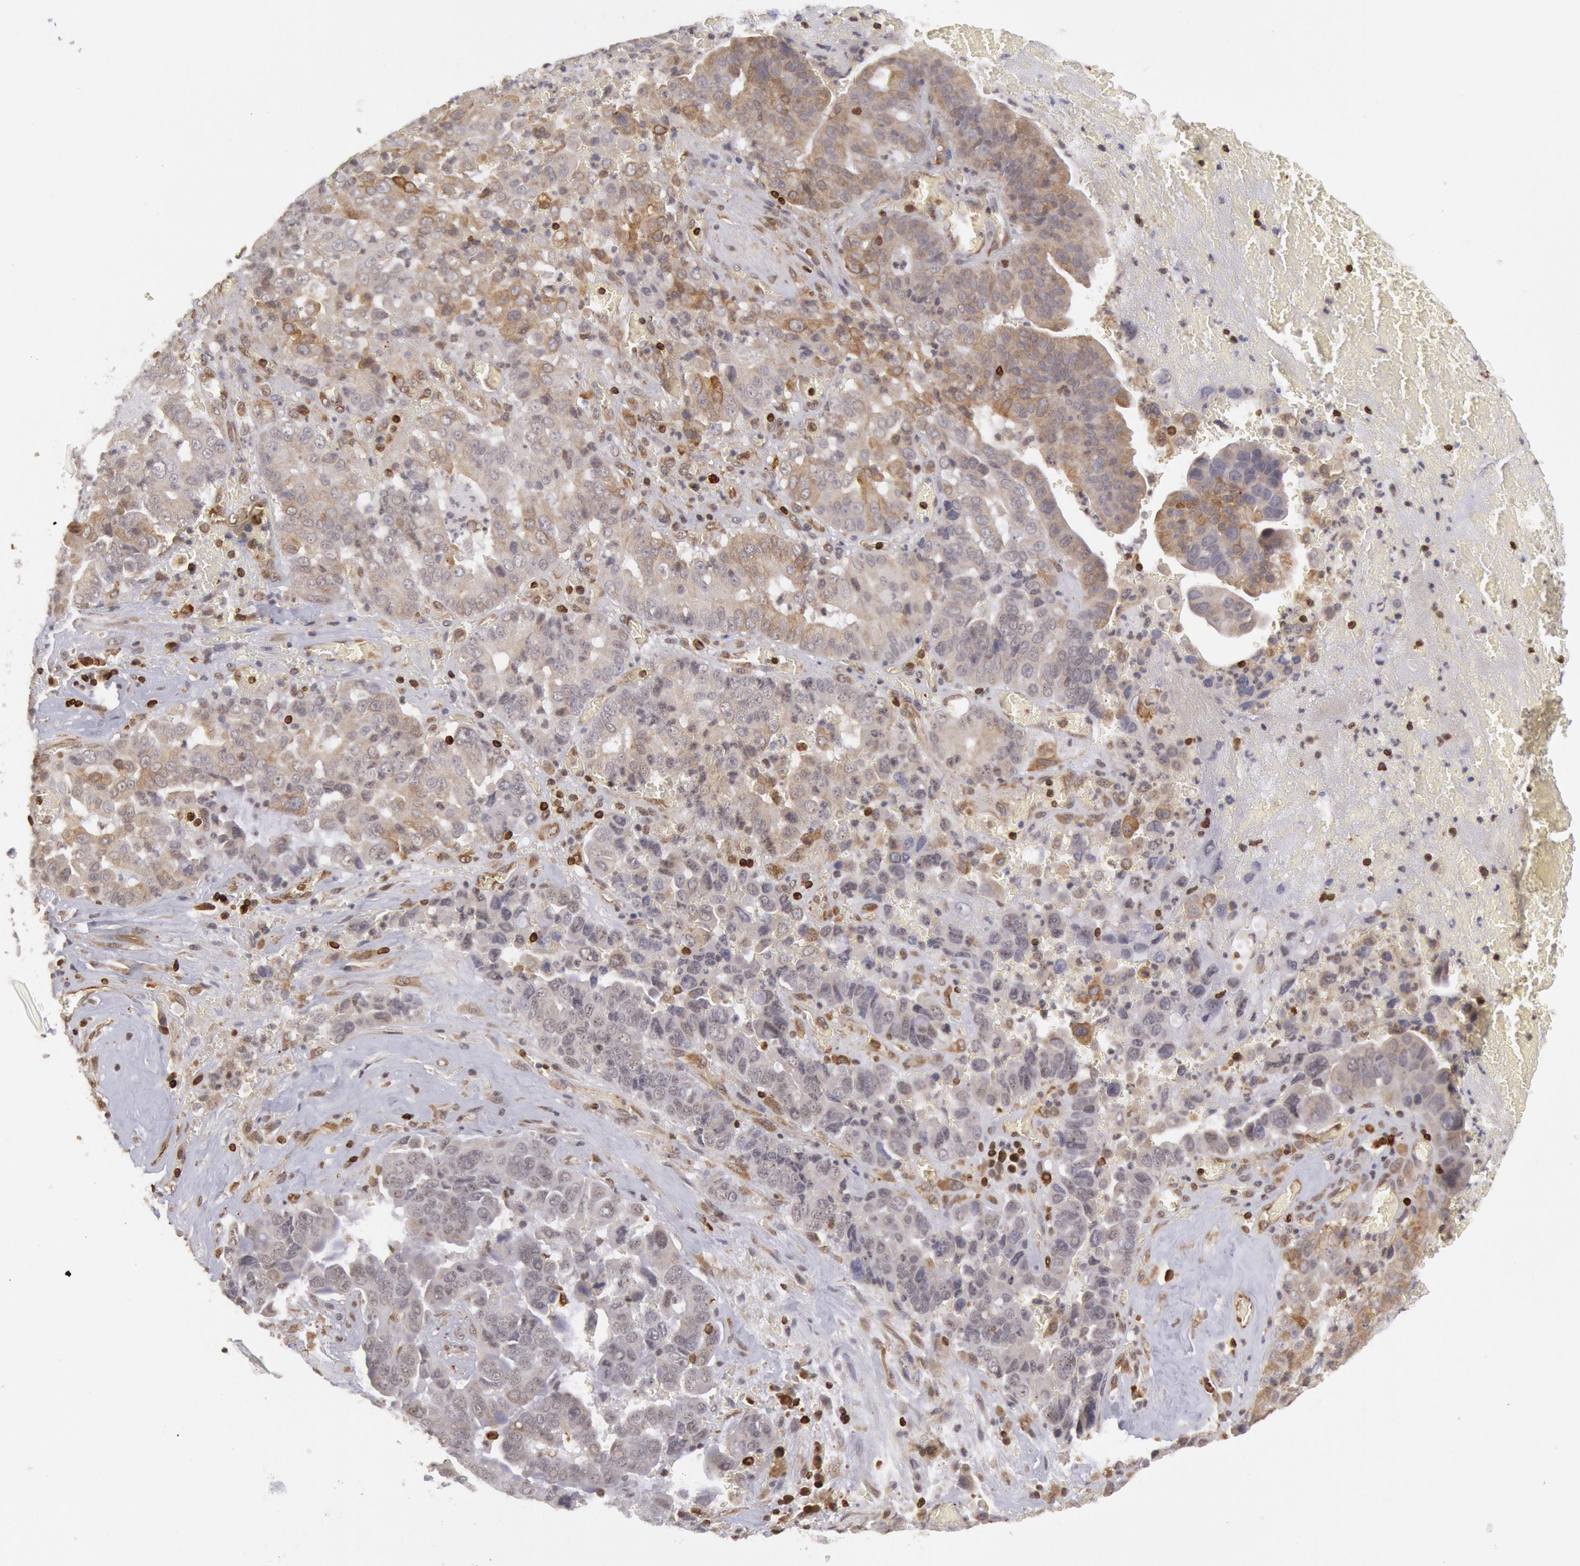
{"staining": {"intensity": "weak", "quantity": "25%-75%", "location": "cytoplasmic/membranous"}, "tissue": "liver cancer", "cell_type": "Tumor cells", "image_type": "cancer", "snomed": [{"axis": "morphology", "description": "Cholangiocarcinoma"}, {"axis": "topography", "description": "Liver"}], "caption": "Brown immunohistochemical staining in liver cancer exhibits weak cytoplasmic/membranous staining in approximately 25%-75% of tumor cells. The staining is performed using DAB (3,3'-diaminobenzidine) brown chromogen to label protein expression. The nuclei are counter-stained blue using hematoxylin.", "gene": "TAP2", "patient": {"sex": "female", "age": 79}}